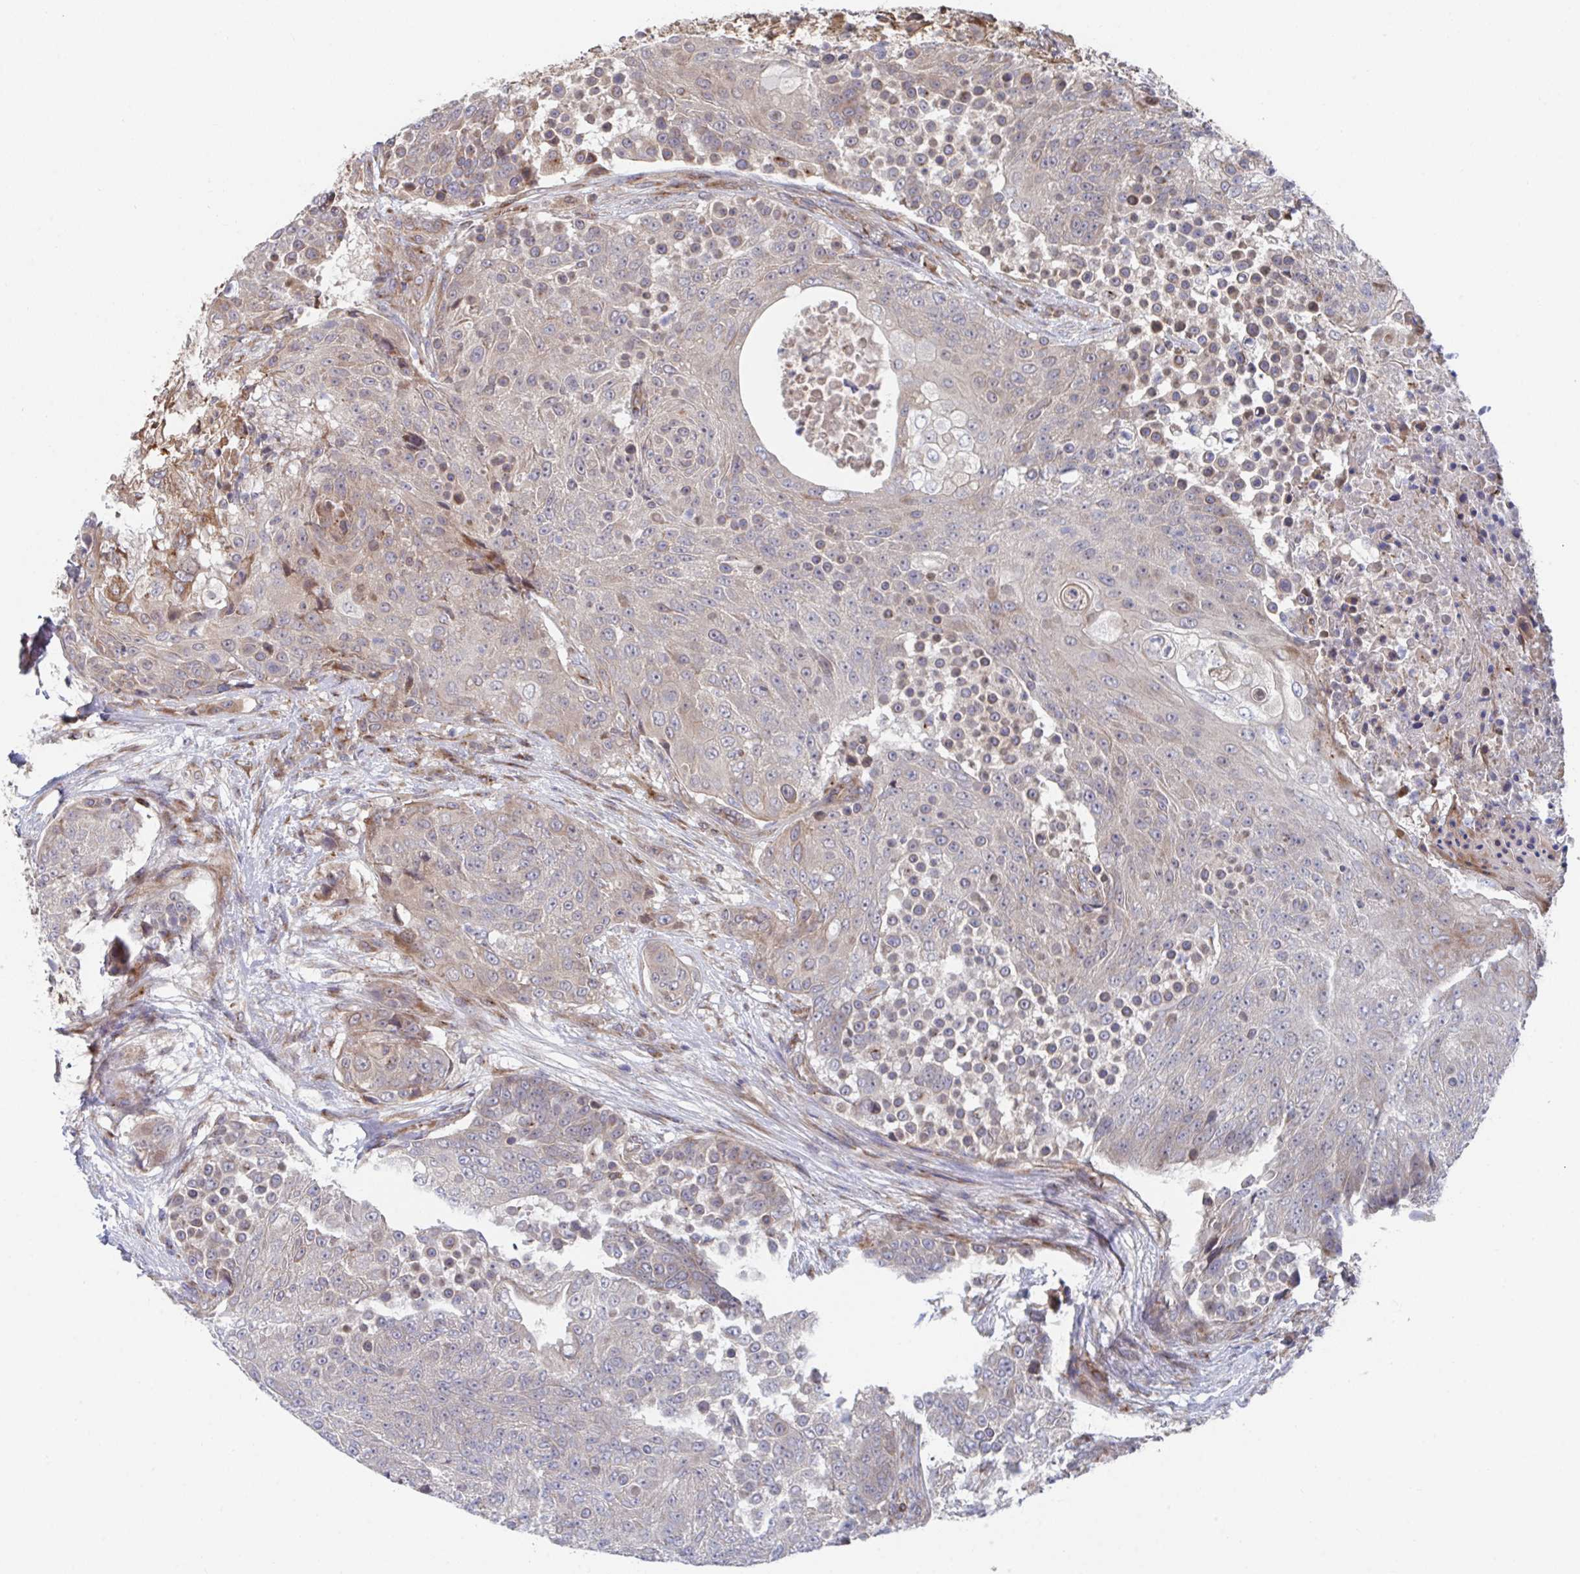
{"staining": {"intensity": "weak", "quantity": "<25%", "location": "cytoplasmic/membranous"}, "tissue": "urothelial cancer", "cell_type": "Tumor cells", "image_type": "cancer", "snomed": [{"axis": "morphology", "description": "Urothelial carcinoma, High grade"}, {"axis": "topography", "description": "Urinary bladder"}], "caption": "Immunohistochemistry (IHC) photomicrograph of neoplastic tissue: urothelial carcinoma (high-grade) stained with DAB (3,3'-diaminobenzidine) shows no significant protein positivity in tumor cells.", "gene": "FJX1", "patient": {"sex": "female", "age": 63}}